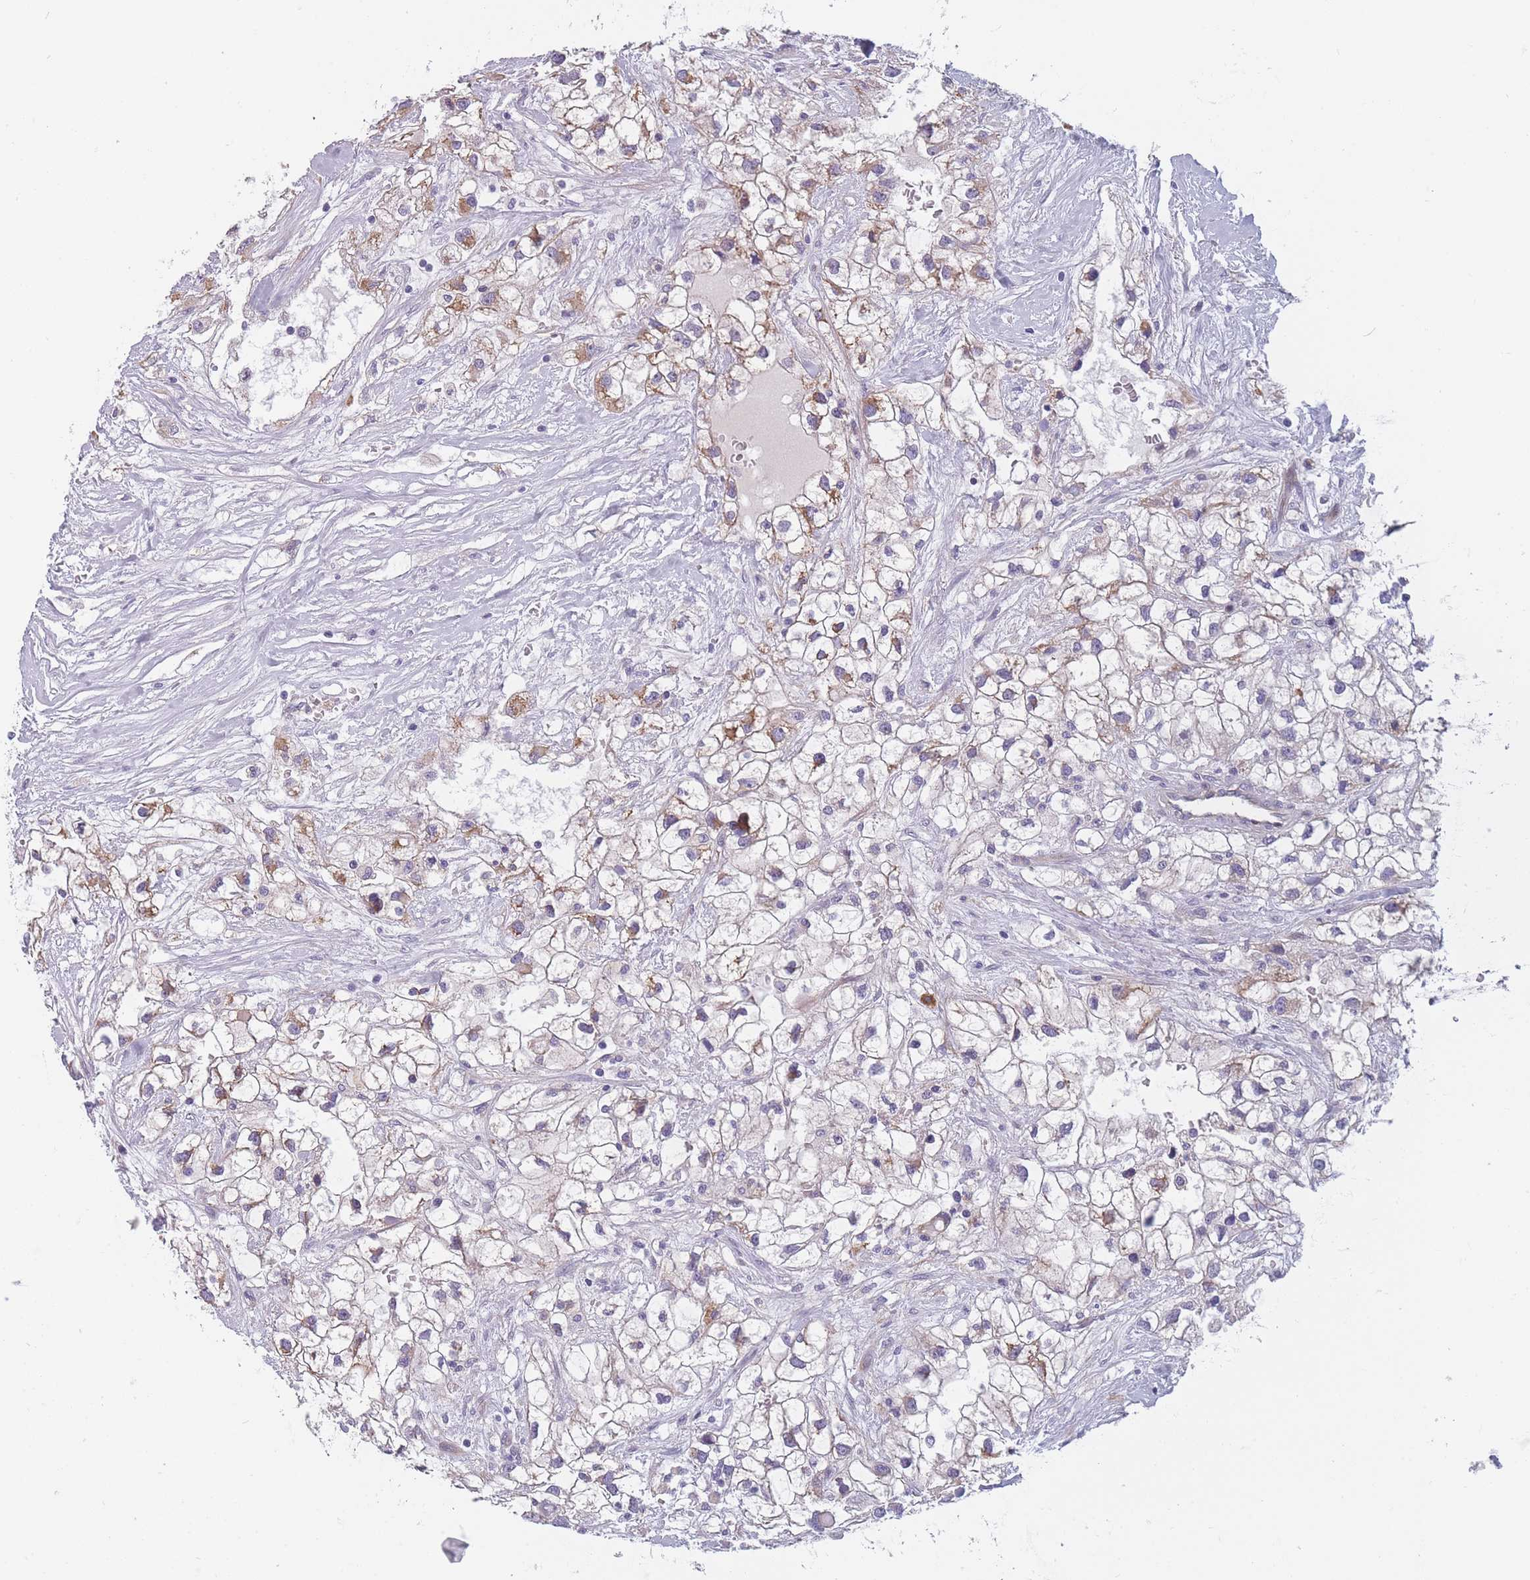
{"staining": {"intensity": "moderate", "quantity": "<25%", "location": "cytoplasmic/membranous"}, "tissue": "renal cancer", "cell_type": "Tumor cells", "image_type": "cancer", "snomed": [{"axis": "morphology", "description": "Adenocarcinoma, NOS"}, {"axis": "topography", "description": "Kidney"}], "caption": "A photomicrograph of human adenocarcinoma (renal) stained for a protein exhibits moderate cytoplasmic/membranous brown staining in tumor cells. (DAB (3,3'-diaminobenzidine) IHC with brightfield microscopy, high magnification).", "gene": "FAM83F", "patient": {"sex": "male", "age": 59}}